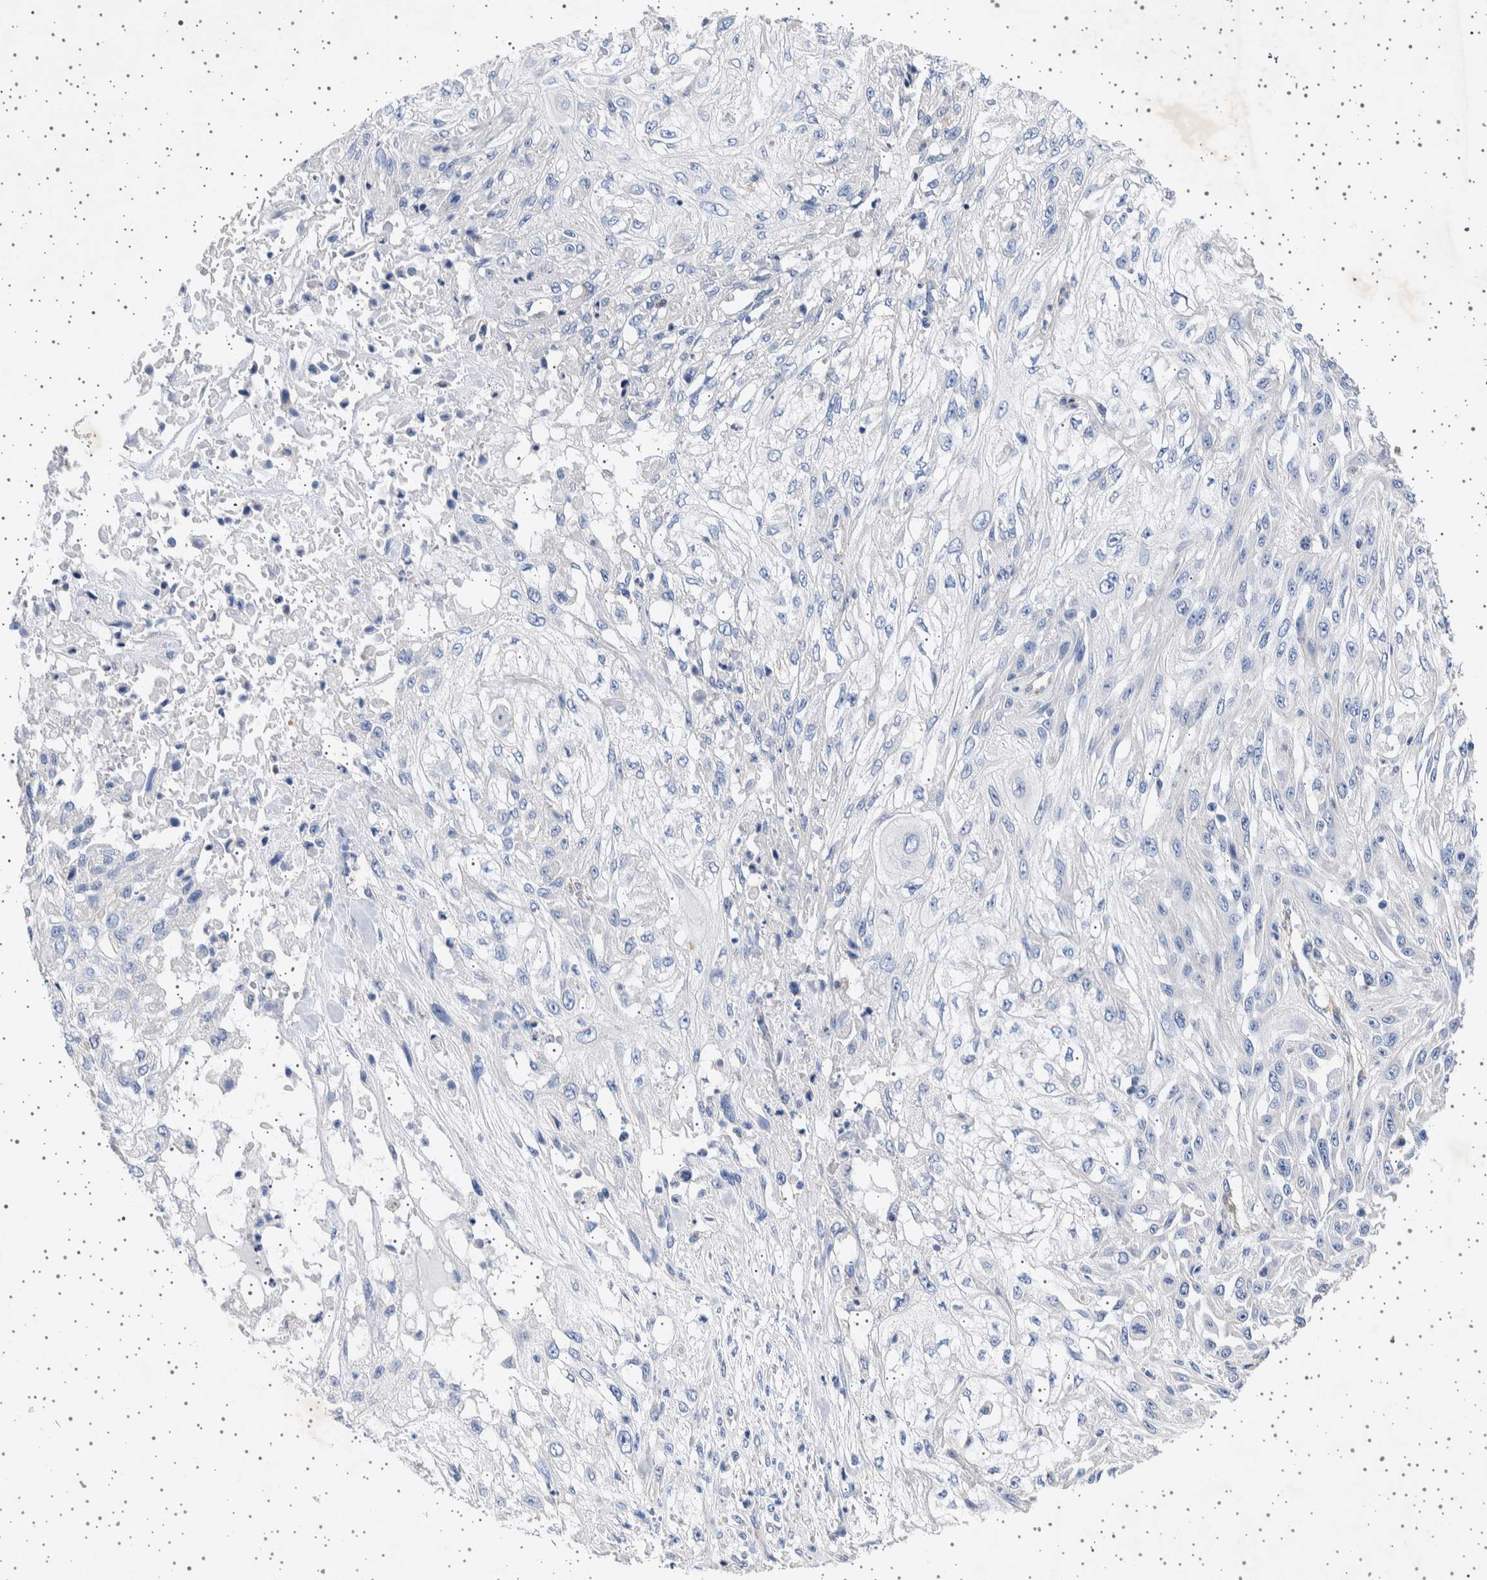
{"staining": {"intensity": "negative", "quantity": "none", "location": "none"}, "tissue": "skin cancer", "cell_type": "Tumor cells", "image_type": "cancer", "snomed": [{"axis": "morphology", "description": "Squamous cell carcinoma, NOS"}, {"axis": "morphology", "description": "Squamous cell carcinoma, metastatic, NOS"}, {"axis": "topography", "description": "Skin"}, {"axis": "topography", "description": "Lymph node"}], "caption": "A high-resolution photomicrograph shows immunohistochemistry (IHC) staining of skin cancer (metastatic squamous cell carcinoma), which reveals no significant expression in tumor cells.", "gene": "SEPTIN4", "patient": {"sex": "male", "age": 75}}